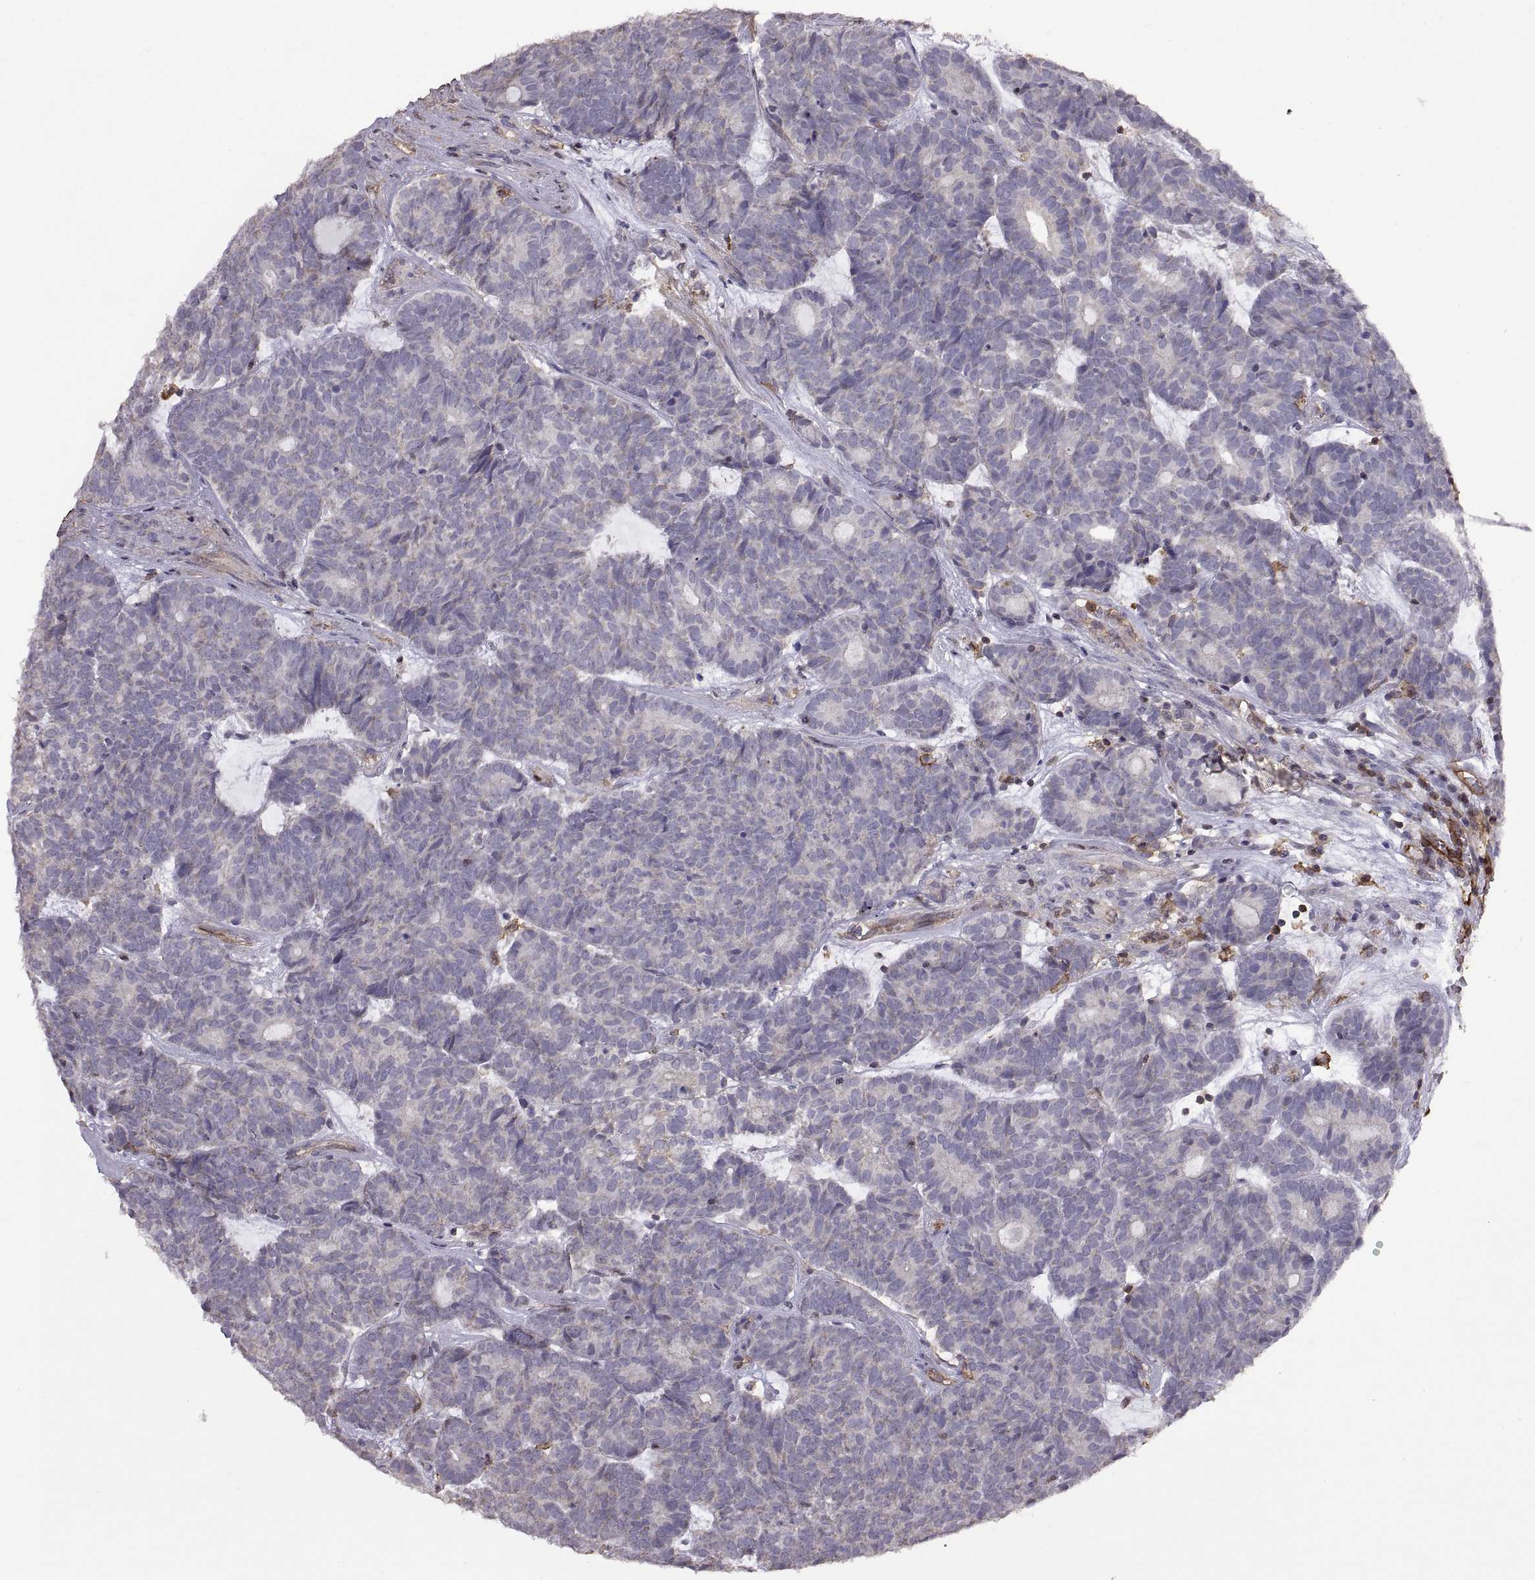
{"staining": {"intensity": "negative", "quantity": "none", "location": "none"}, "tissue": "head and neck cancer", "cell_type": "Tumor cells", "image_type": "cancer", "snomed": [{"axis": "morphology", "description": "Adenocarcinoma, NOS"}, {"axis": "topography", "description": "Head-Neck"}], "caption": "IHC histopathology image of neoplastic tissue: human head and neck cancer stained with DAB (3,3'-diaminobenzidine) shows no significant protein positivity in tumor cells.", "gene": "S100A10", "patient": {"sex": "female", "age": 81}}